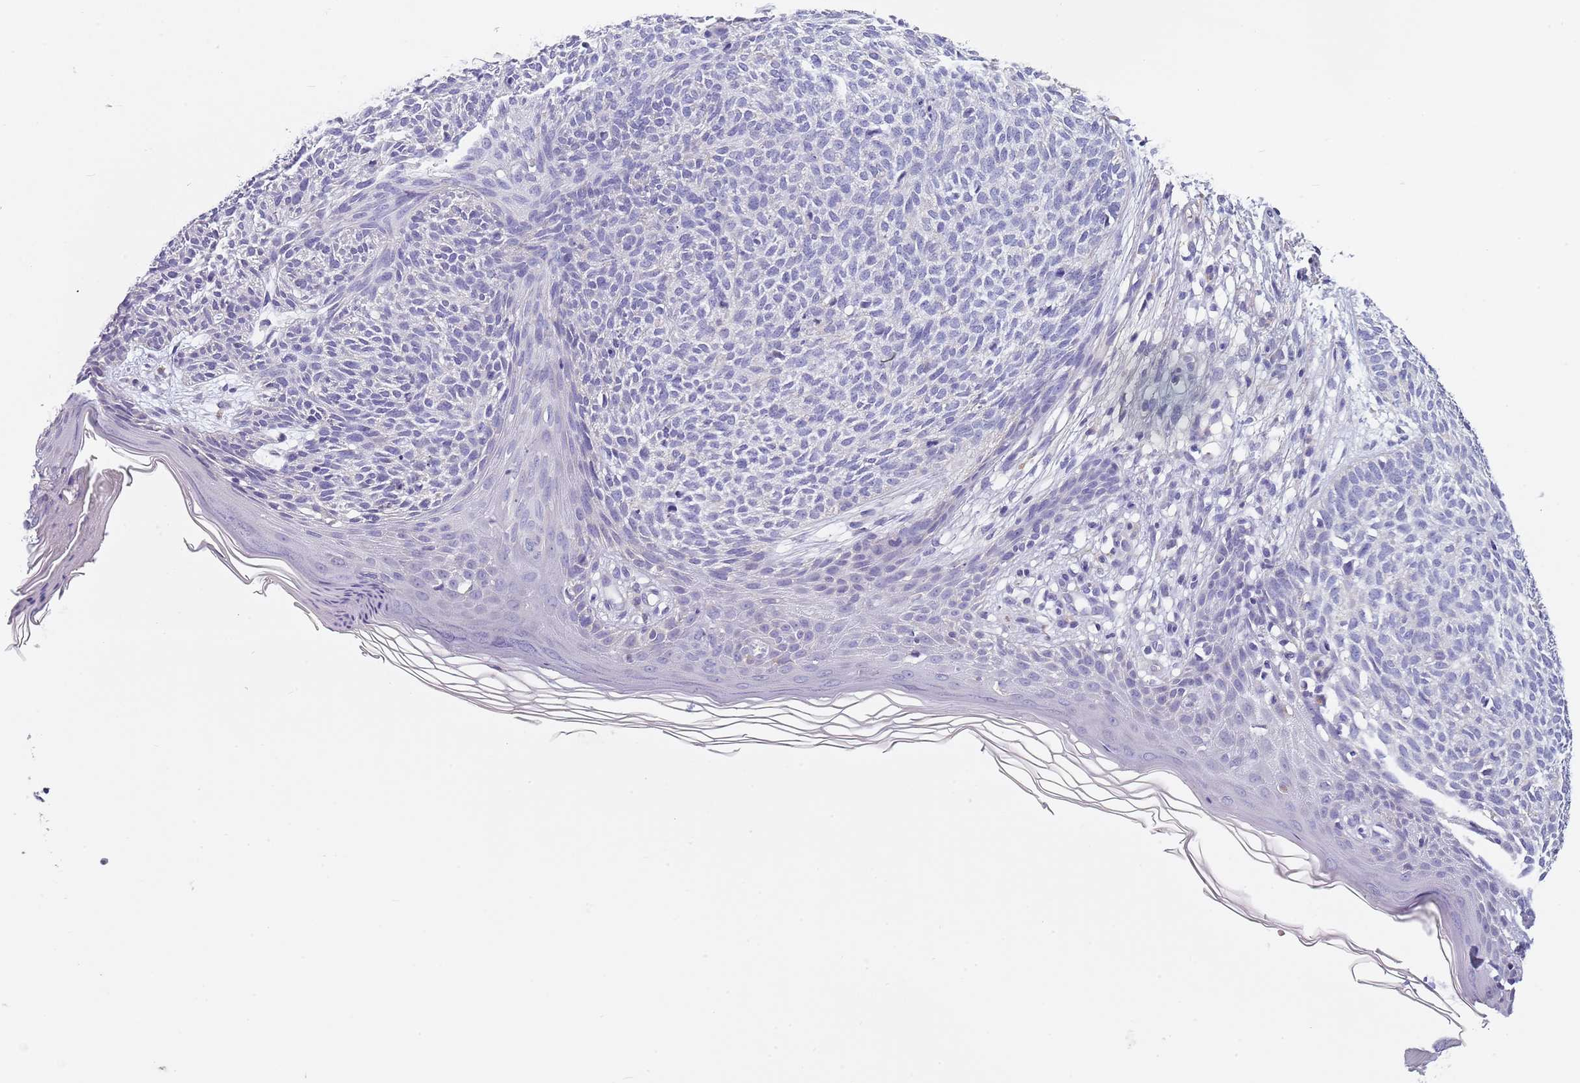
{"staining": {"intensity": "negative", "quantity": "none", "location": "none"}, "tissue": "skin cancer", "cell_type": "Tumor cells", "image_type": "cancer", "snomed": [{"axis": "morphology", "description": "Basal cell carcinoma"}, {"axis": "topography", "description": "Skin"}], "caption": "DAB immunohistochemical staining of skin basal cell carcinoma demonstrates no significant positivity in tumor cells. Nuclei are stained in blue.", "gene": "MAN1C1", "patient": {"sex": "female", "age": 66}}